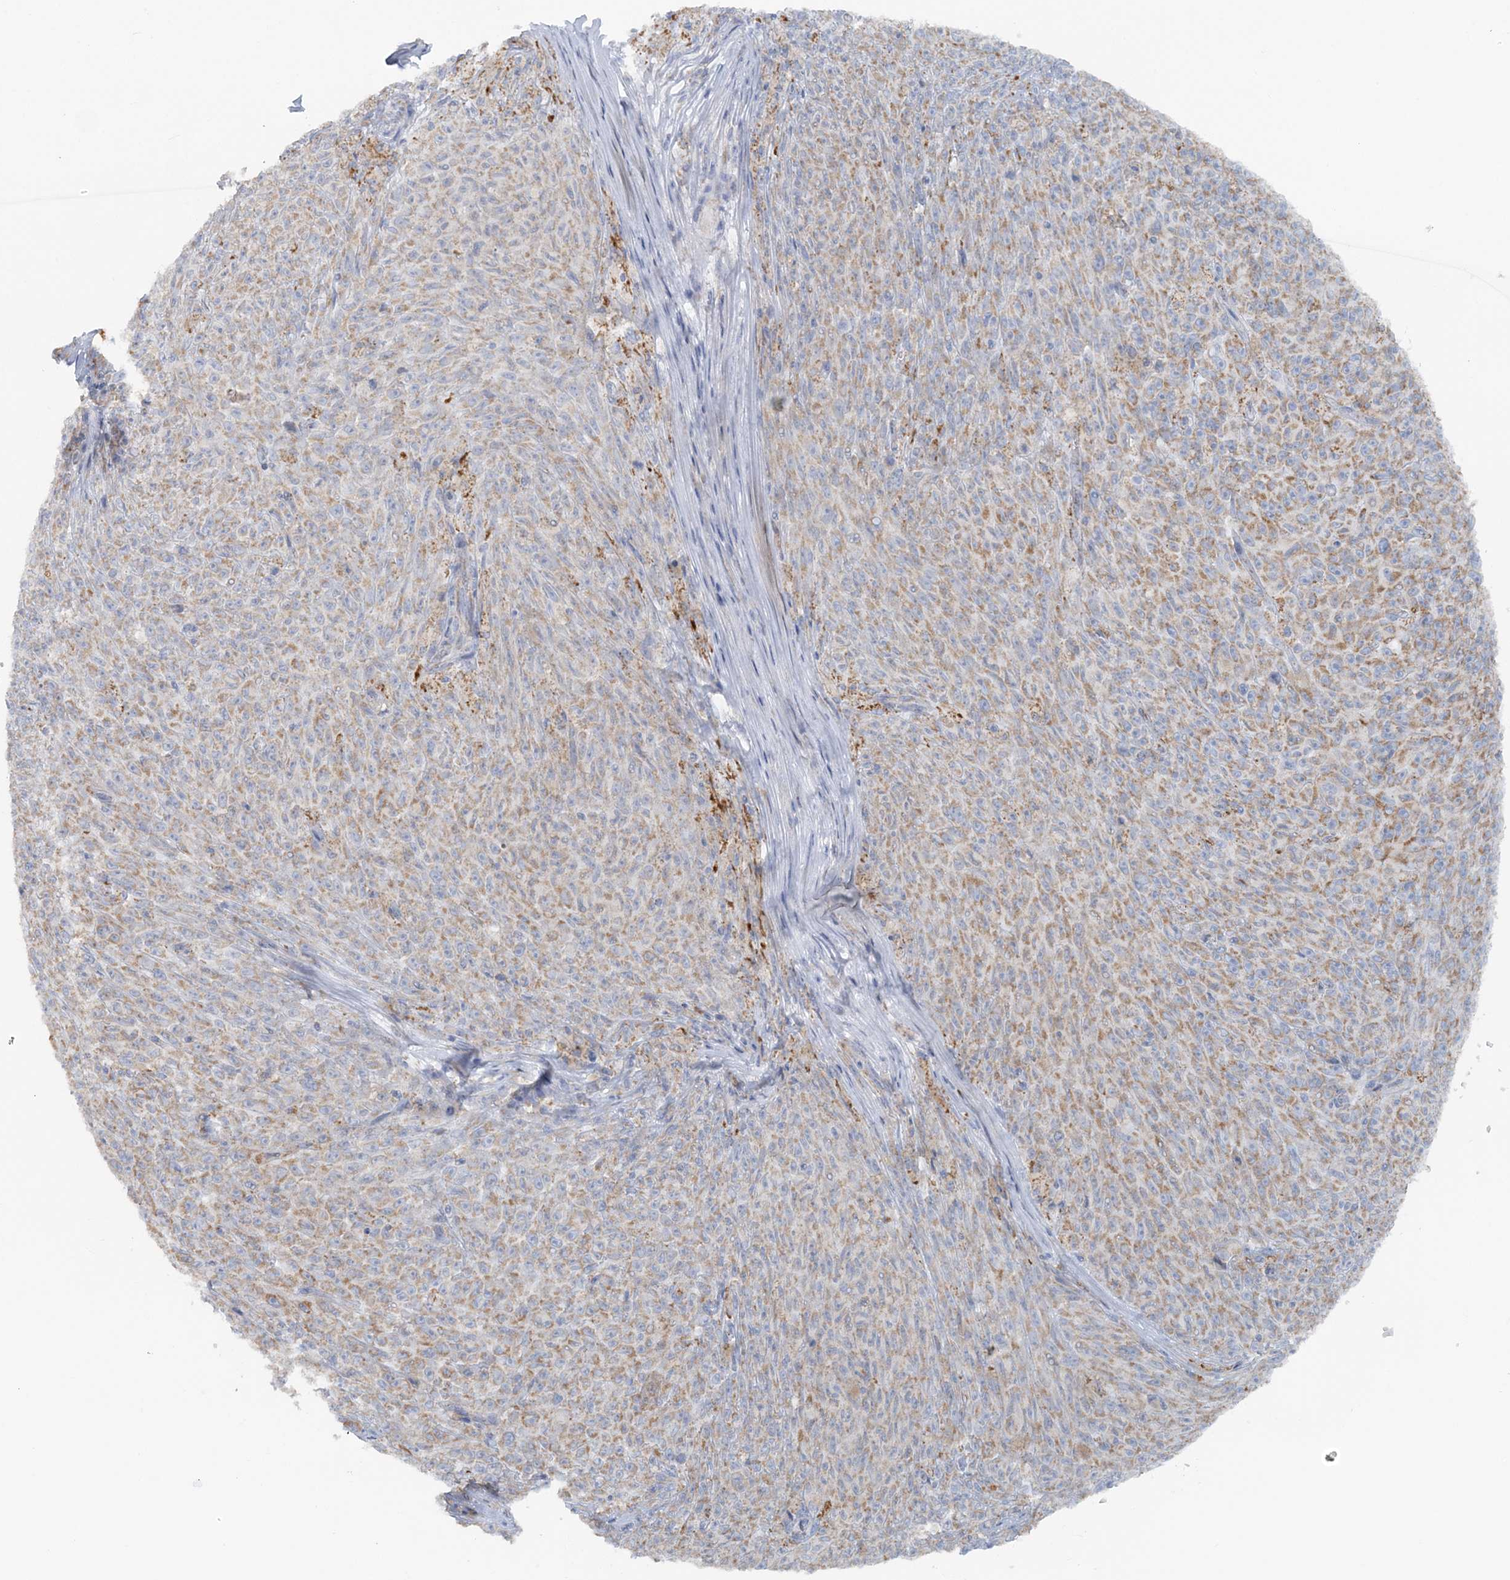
{"staining": {"intensity": "moderate", "quantity": ">75%", "location": "cytoplasmic/membranous"}, "tissue": "melanoma", "cell_type": "Tumor cells", "image_type": "cancer", "snomed": [{"axis": "morphology", "description": "Malignant melanoma, NOS"}, {"axis": "topography", "description": "Skin"}], "caption": "Human malignant melanoma stained for a protein (brown) displays moderate cytoplasmic/membranous positive expression in about >75% of tumor cells.", "gene": "PCCB", "patient": {"sex": "female", "age": 82}}